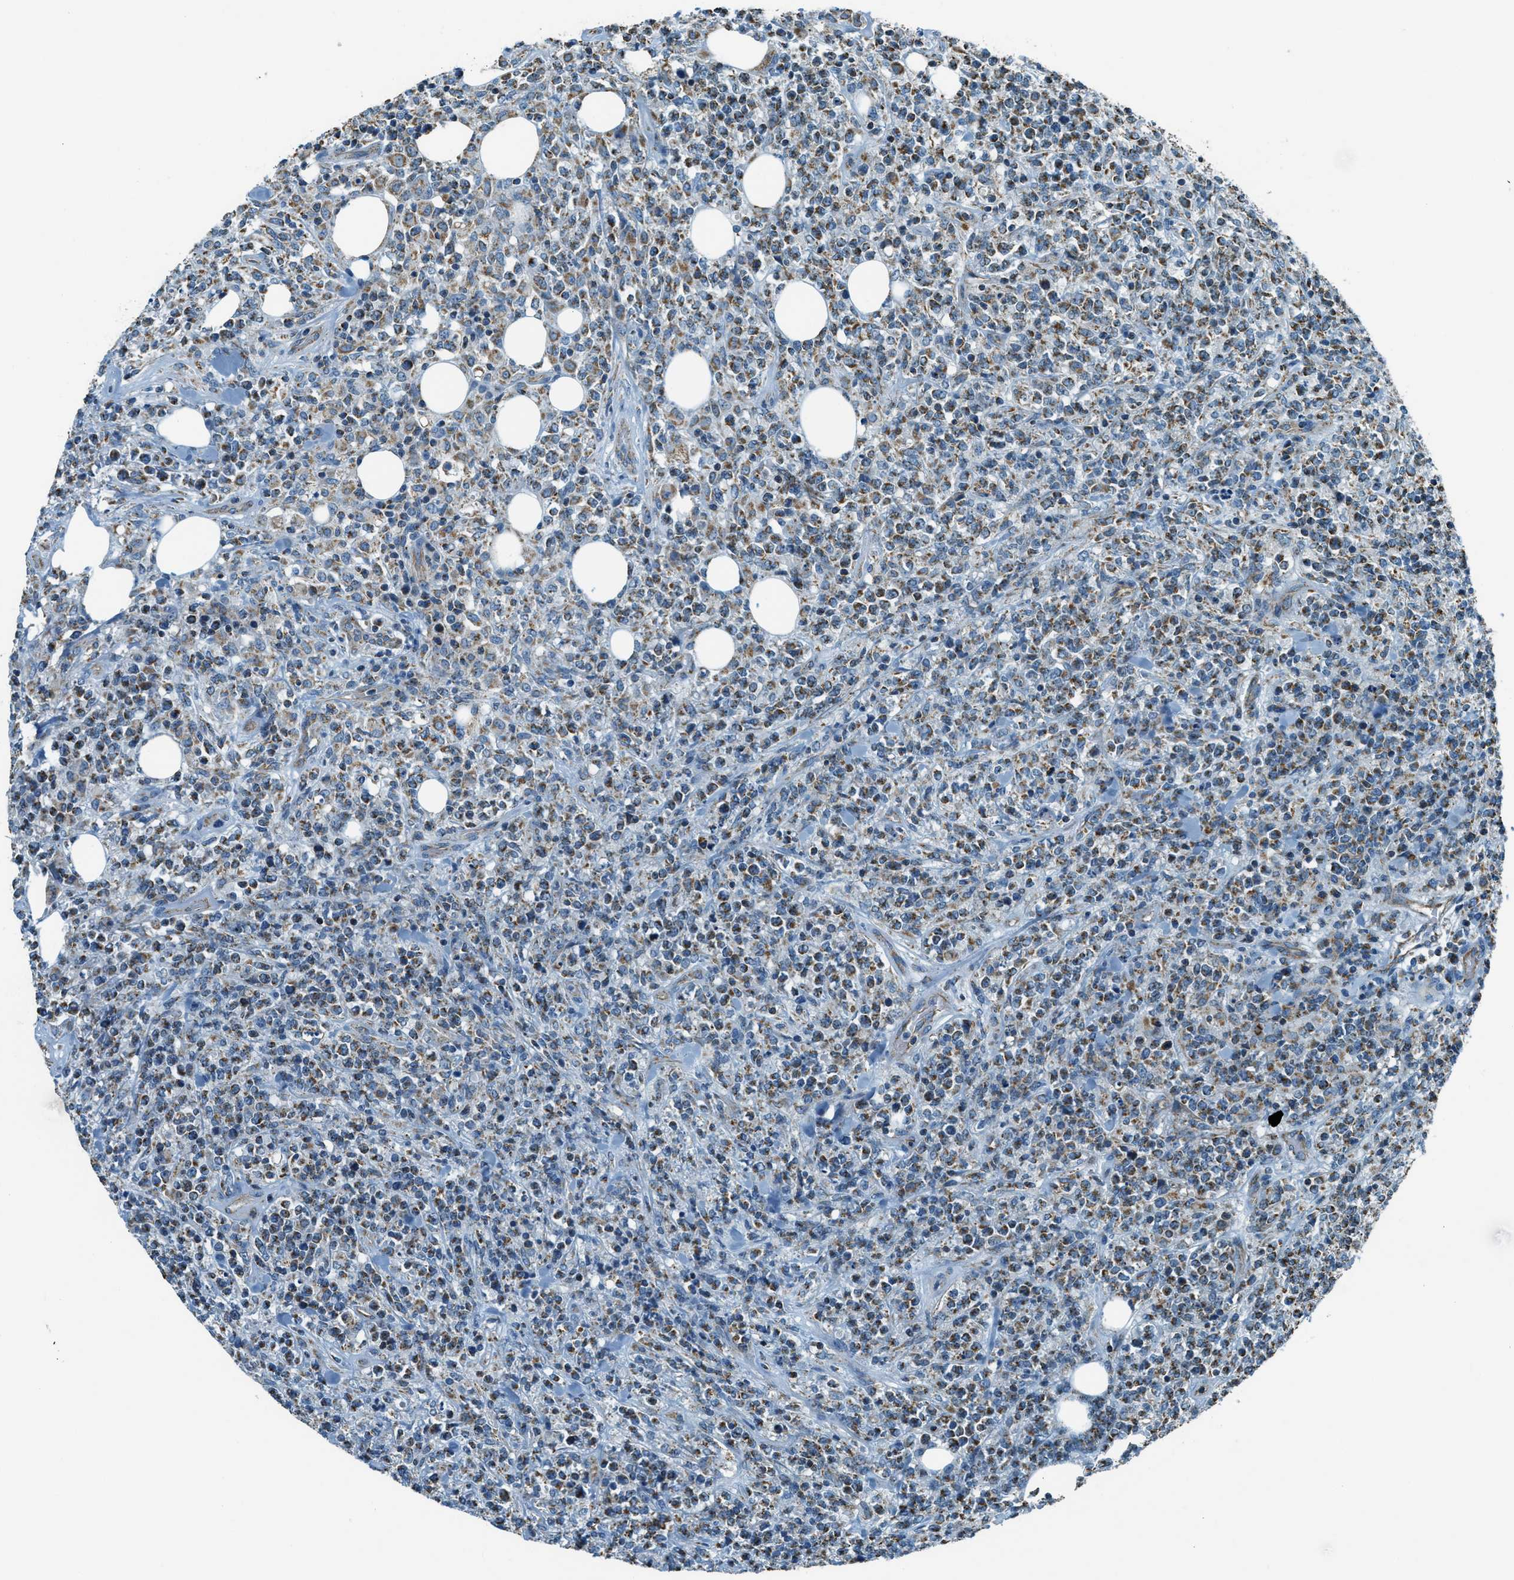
{"staining": {"intensity": "moderate", "quantity": "25%-75%", "location": "cytoplasmic/membranous"}, "tissue": "lymphoma", "cell_type": "Tumor cells", "image_type": "cancer", "snomed": [{"axis": "morphology", "description": "Malignant lymphoma, non-Hodgkin's type, High grade"}, {"axis": "topography", "description": "Soft tissue"}], "caption": "The photomicrograph demonstrates a brown stain indicating the presence of a protein in the cytoplasmic/membranous of tumor cells in malignant lymphoma, non-Hodgkin's type (high-grade).", "gene": "CHST15", "patient": {"sex": "male", "age": 18}}